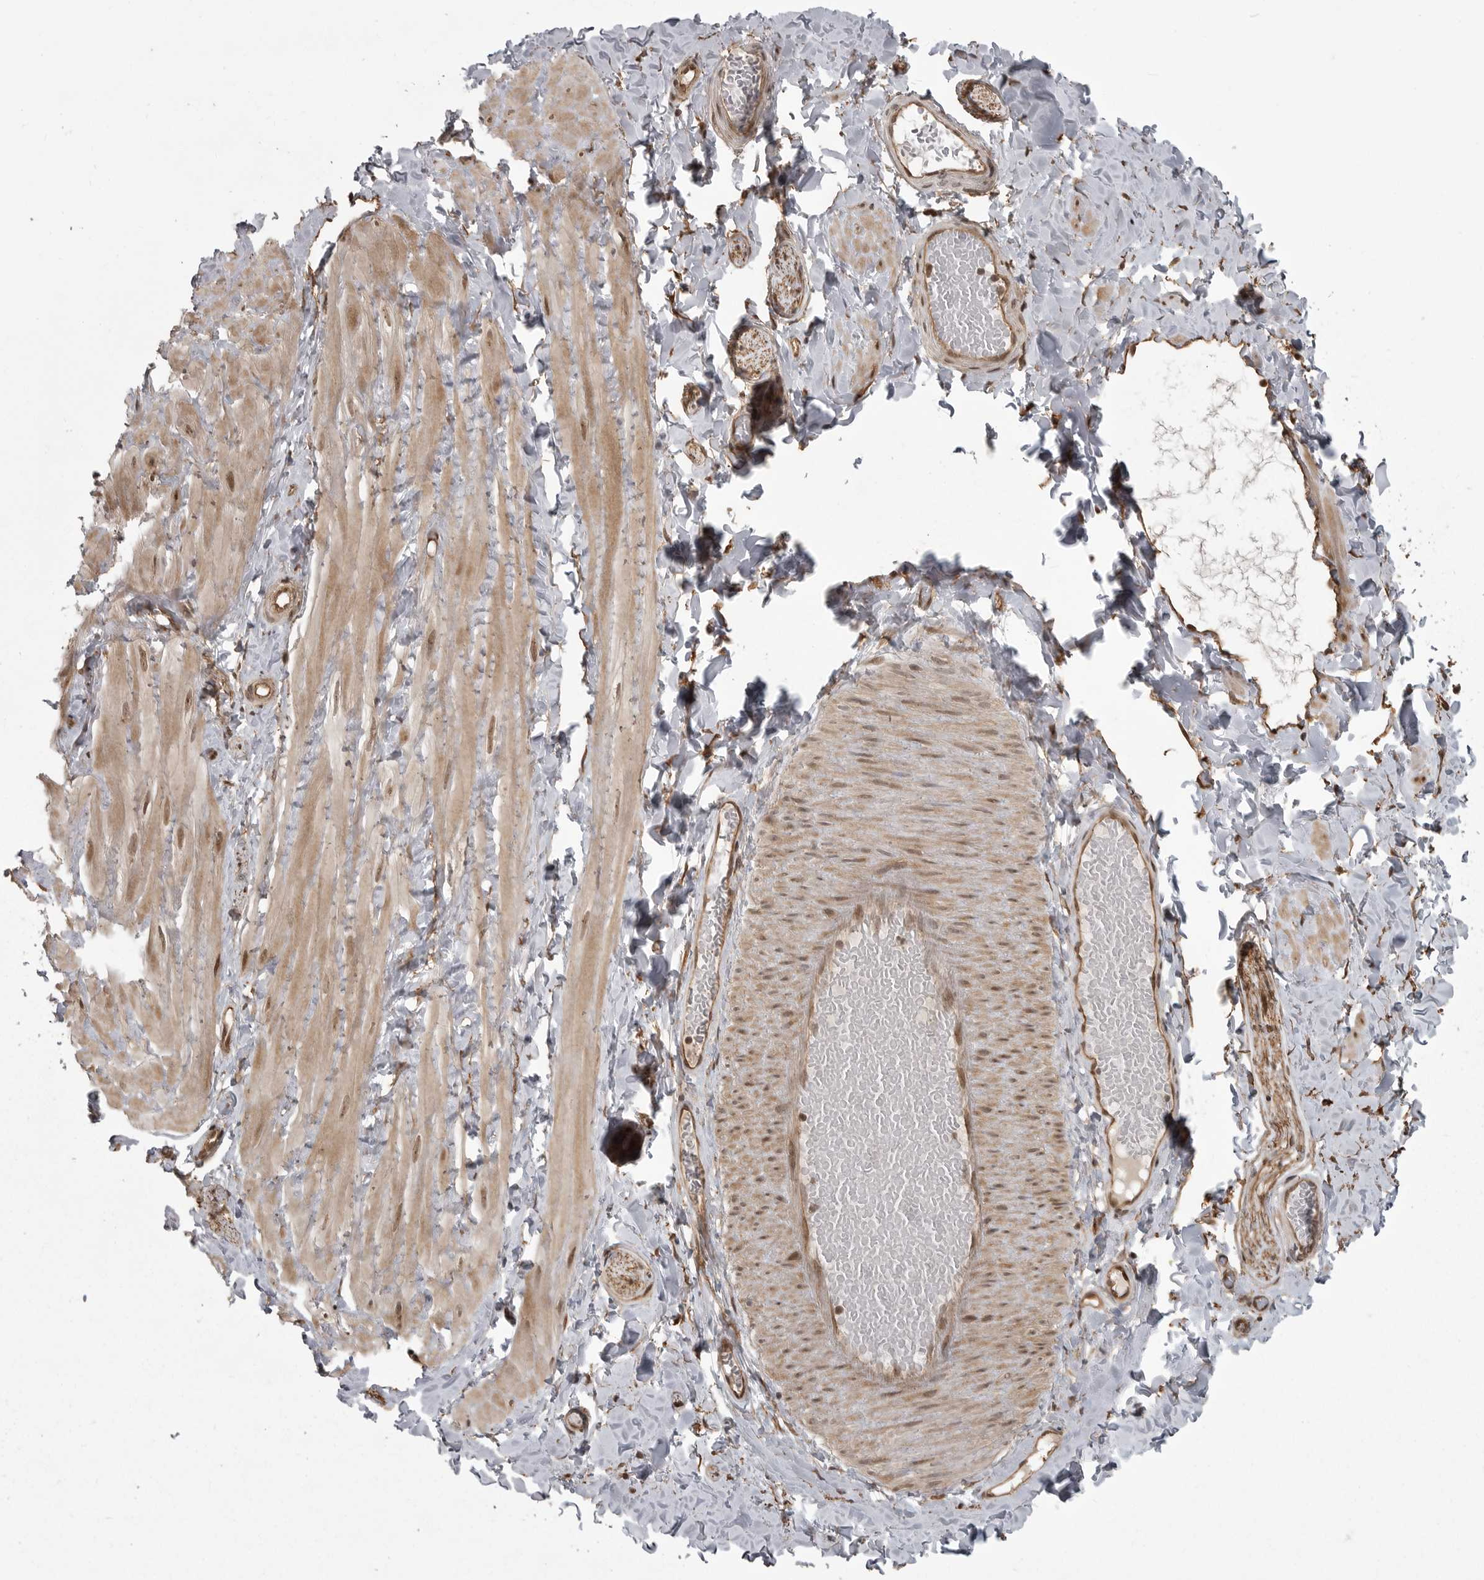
{"staining": {"intensity": "moderate", "quantity": "25%-75%", "location": "cytoplasmic/membranous"}, "tissue": "adipose tissue", "cell_type": "Adipocytes", "image_type": "normal", "snomed": [{"axis": "morphology", "description": "Normal tissue, NOS"}, {"axis": "topography", "description": "Adipose tissue"}, {"axis": "topography", "description": "Vascular tissue"}, {"axis": "topography", "description": "Peripheral nerve tissue"}], "caption": "Adipose tissue stained with DAB (3,3'-diaminobenzidine) immunohistochemistry (IHC) displays medium levels of moderate cytoplasmic/membranous staining in about 25%-75% of adipocytes.", "gene": "DNAJC8", "patient": {"sex": "male", "age": 25}}